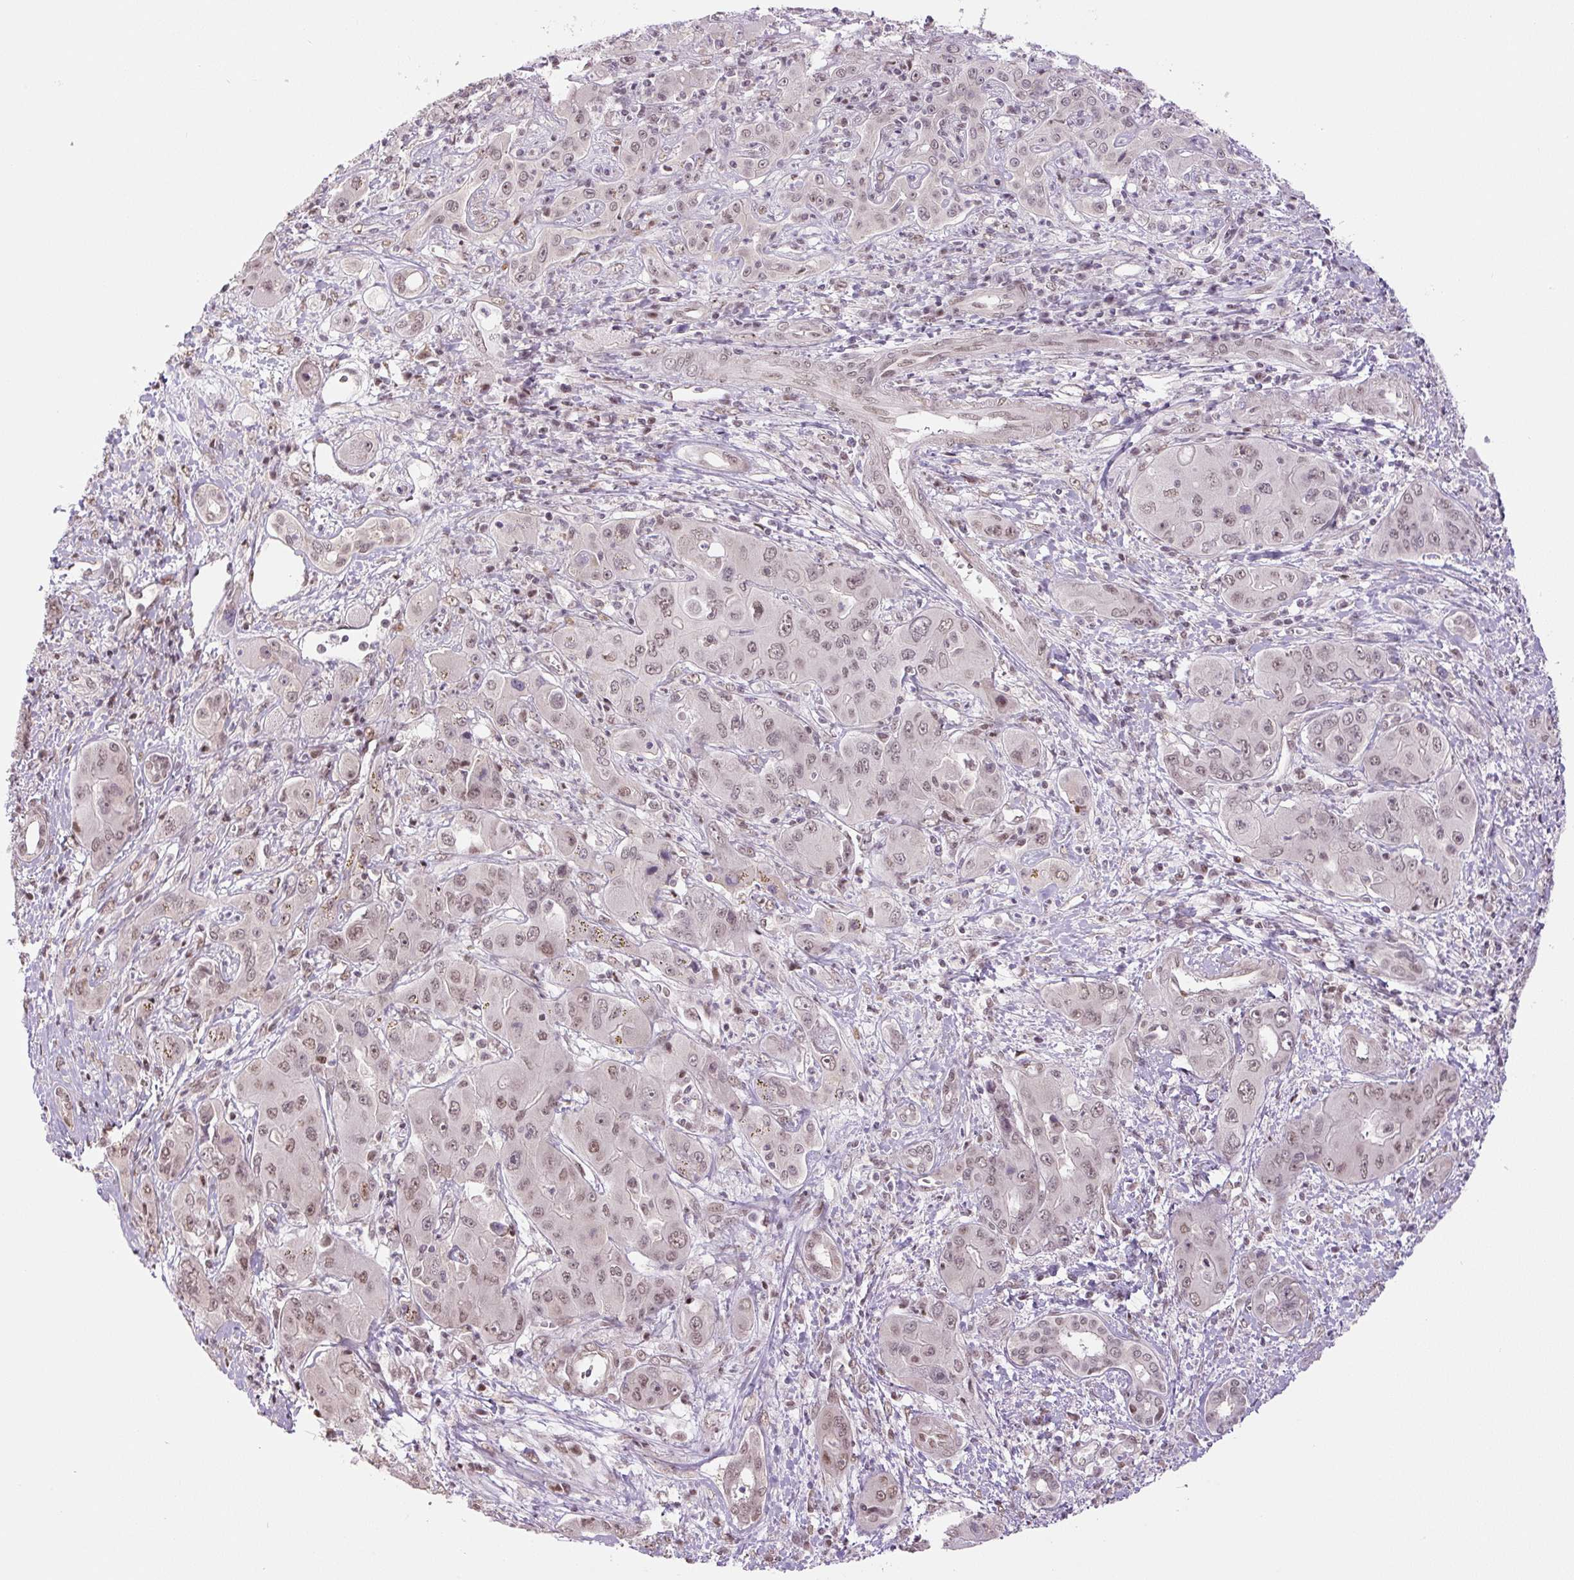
{"staining": {"intensity": "weak", "quantity": "25%-75%", "location": "nuclear"}, "tissue": "liver cancer", "cell_type": "Tumor cells", "image_type": "cancer", "snomed": [{"axis": "morphology", "description": "Cholangiocarcinoma"}, {"axis": "topography", "description": "Liver"}], "caption": "A low amount of weak nuclear positivity is identified in about 25%-75% of tumor cells in liver cholangiocarcinoma tissue.", "gene": "TCFL5", "patient": {"sex": "male", "age": 67}}